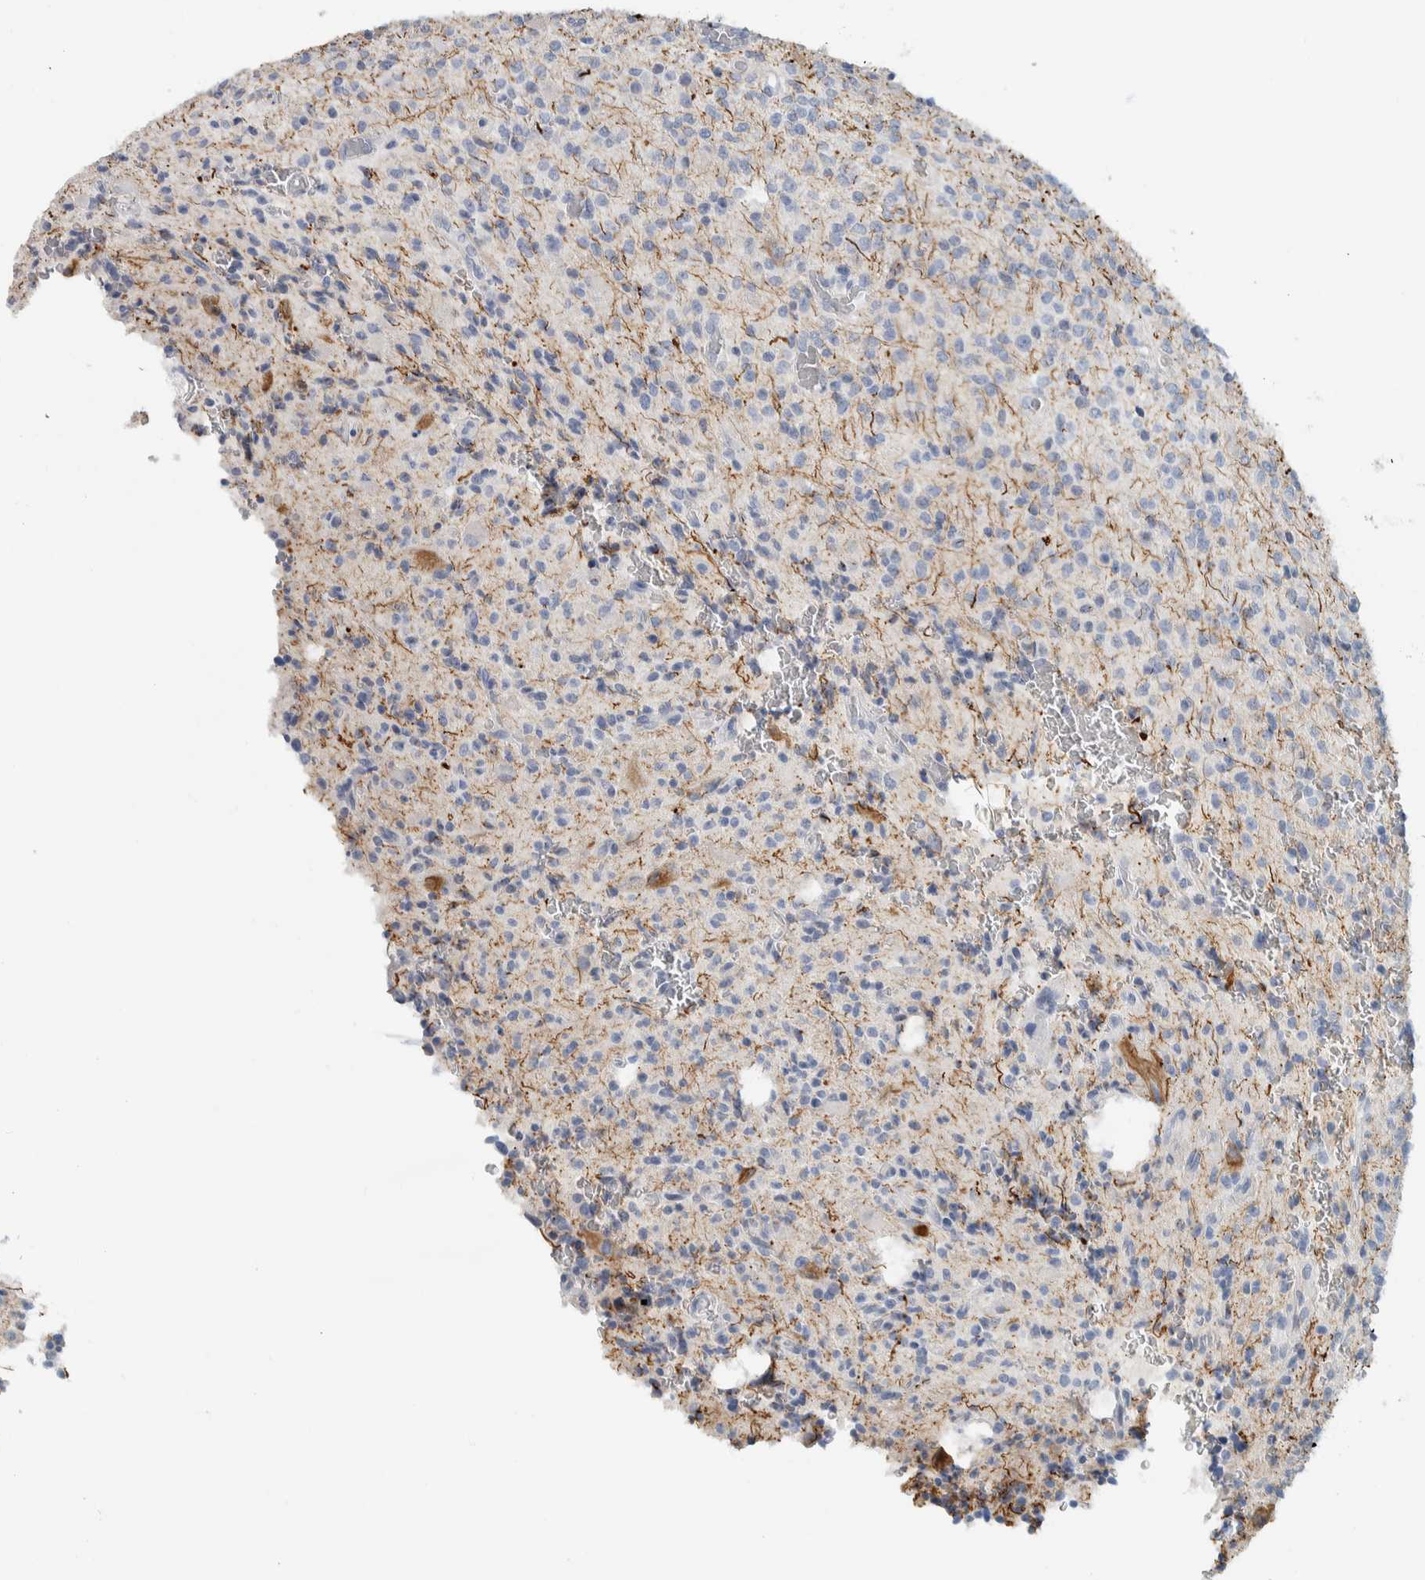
{"staining": {"intensity": "negative", "quantity": "none", "location": "none"}, "tissue": "glioma", "cell_type": "Tumor cells", "image_type": "cancer", "snomed": [{"axis": "morphology", "description": "Glioma, malignant, High grade"}, {"axis": "topography", "description": "Brain"}], "caption": "Tumor cells show no significant positivity in high-grade glioma (malignant).", "gene": "NEFM", "patient": {"sex": "male", "age": 34}}